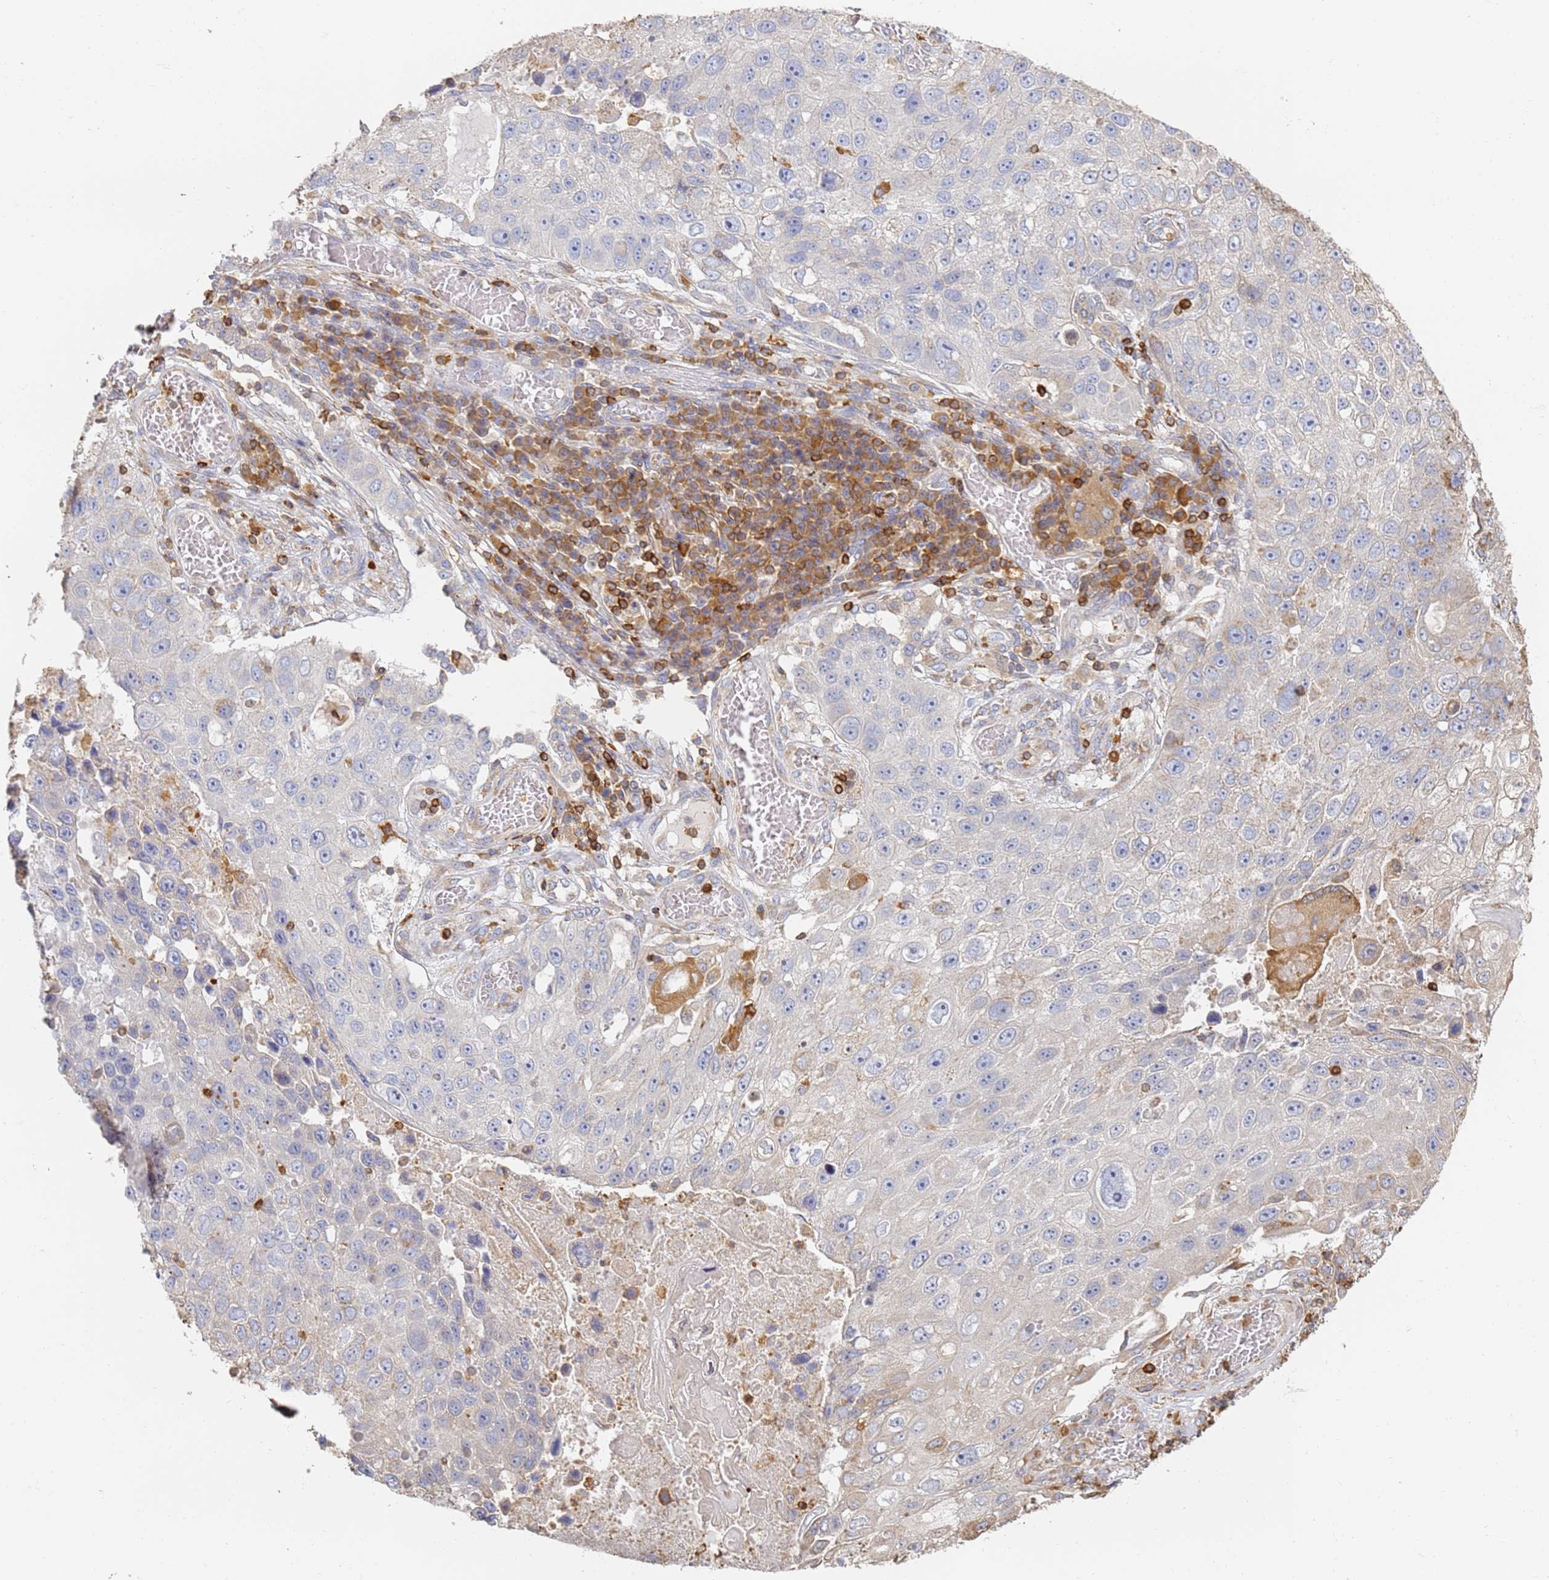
{"staining": {"intensity": "negative", "quantity": "none", "location": "none"}, "tissue": "lung cancer", "cell_type": "Tumor cells", "image_type": "cancer", "snomed": [{"axis": "morphology", "description": "Squamous cell carcinoma, NOS"}, {"axis": "topography", "description": "Lung"}], "caption": "High power microscopy image of an IHC micrograph of lung squamous cell carcinoma, revealing no significant positivity in tumor cells. (Immunohistochemistry, brightfield microscopy, high magnification).", "gene": "BIN2", "patient": {"sex": "male", "age": 61}}